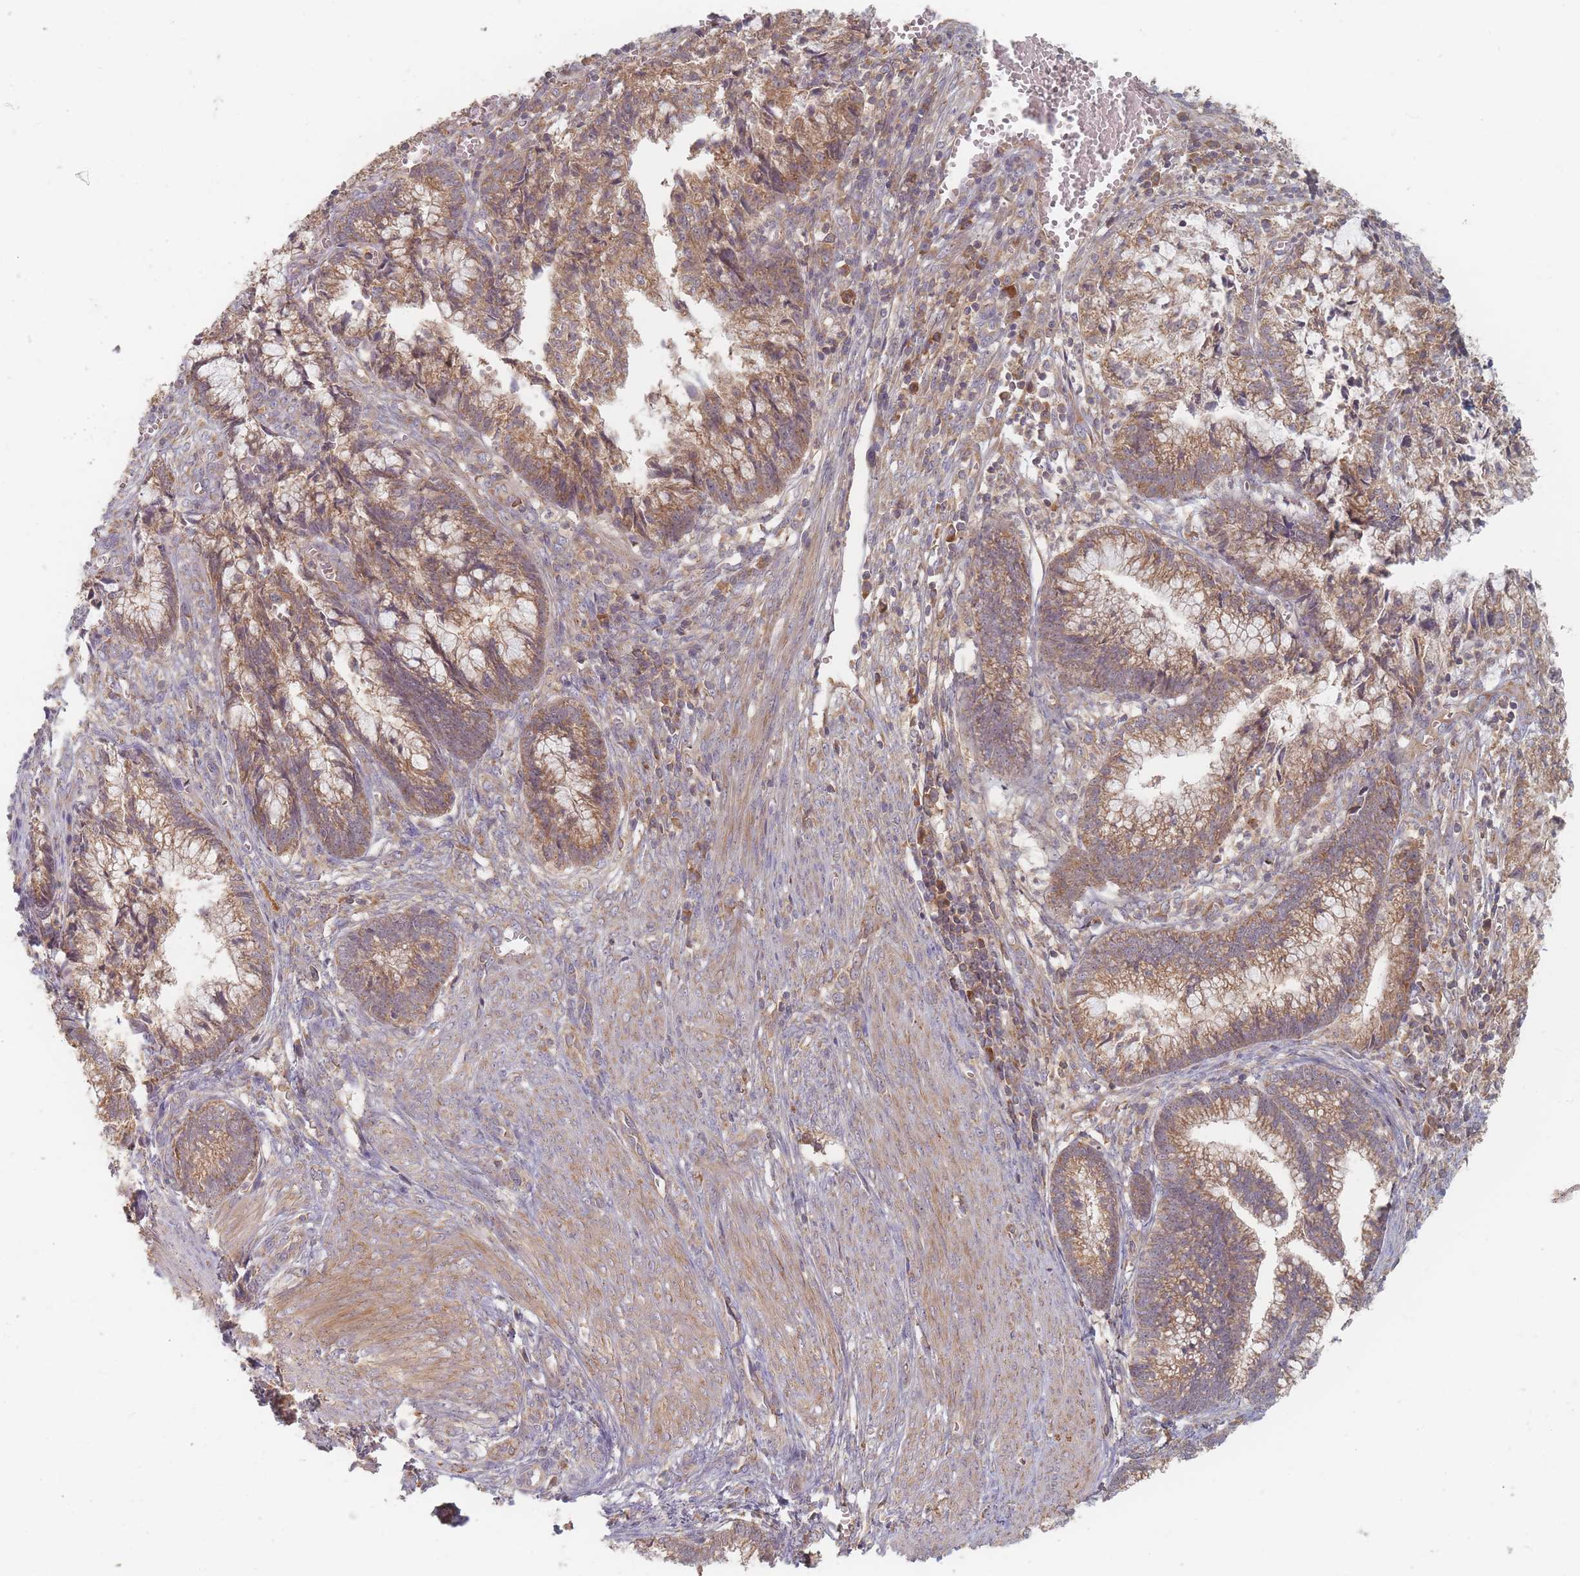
{"staining": {"intensity": "moderate", "quantity": ">75%", "location": "cytoplasmic/membranous"}, "tissue": "cervical cancer", "cell_type": "Tumor cells", "image_type": "cancer", "snomed": [{"axis": "morphology", "description": "Adenocarcinoma, NOS"}, {"axis": "topography", "description": "Cervix"}], "caption": "Tumor cells reveal medium levels of moderate cytoplasmic/membranous expression in approximately >75% of cells in cervical adenocarcinoma. (IHC, brightfield microscopy, high magnification).", "gene": "SLC35F3", "patient": {"sex": "female", "age": 44}}